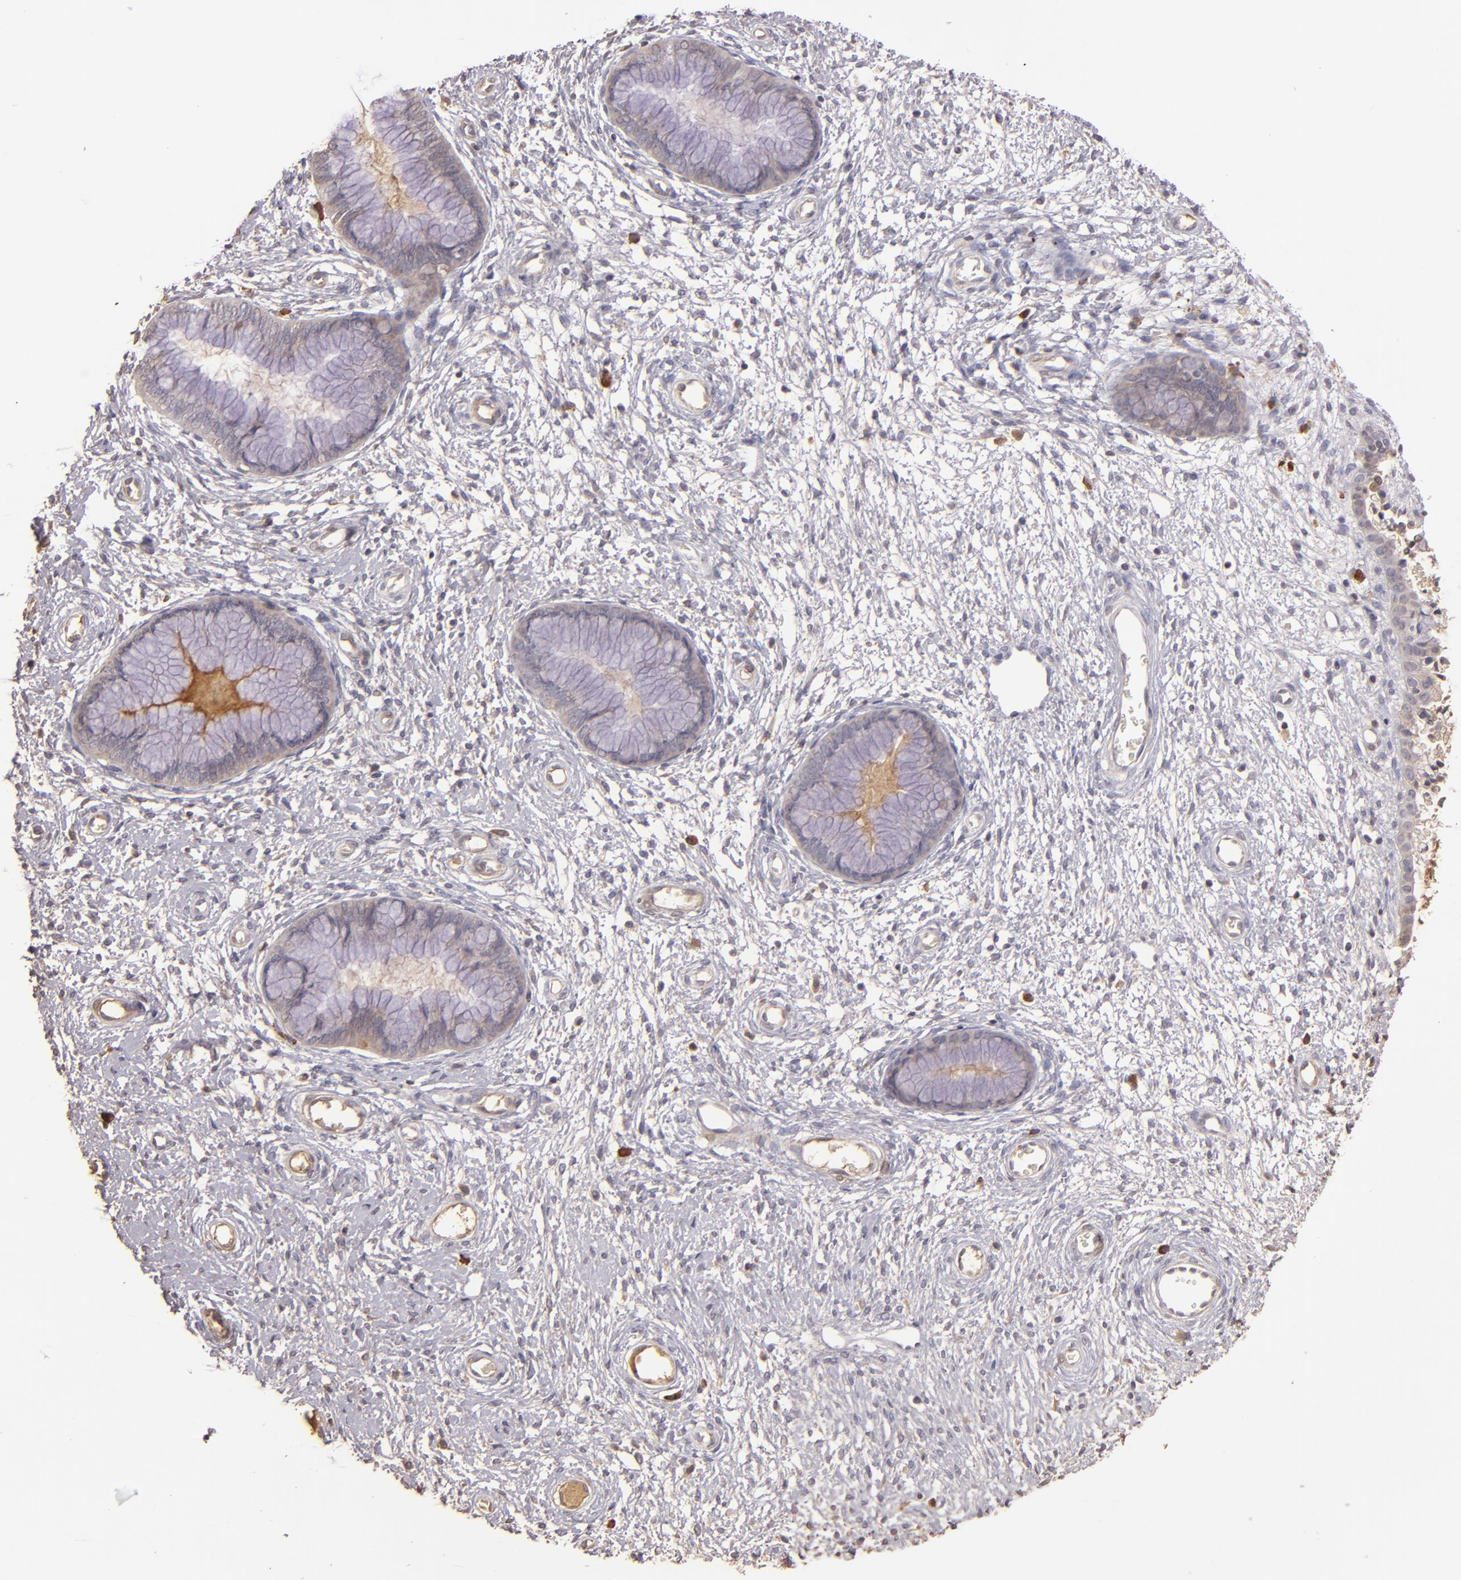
{"staining": {"intensity": "negative", "quantity": "none", "location": "none"}, "tissue": "cervix", "cell_type": "Glandular cells", "image_type": "normal", "snomed": [{"axis": "morphology", "description": "Normal tissue, NOS"}, {"axis": "topography", "description": "Cervix"}], "caption": "An immunohistochemistry micrograph of normal cervix is shown. There is no staining in glandular cells of cervix.", "gene": "ABL1", "patient": {"sex": "female", "age": 55}}